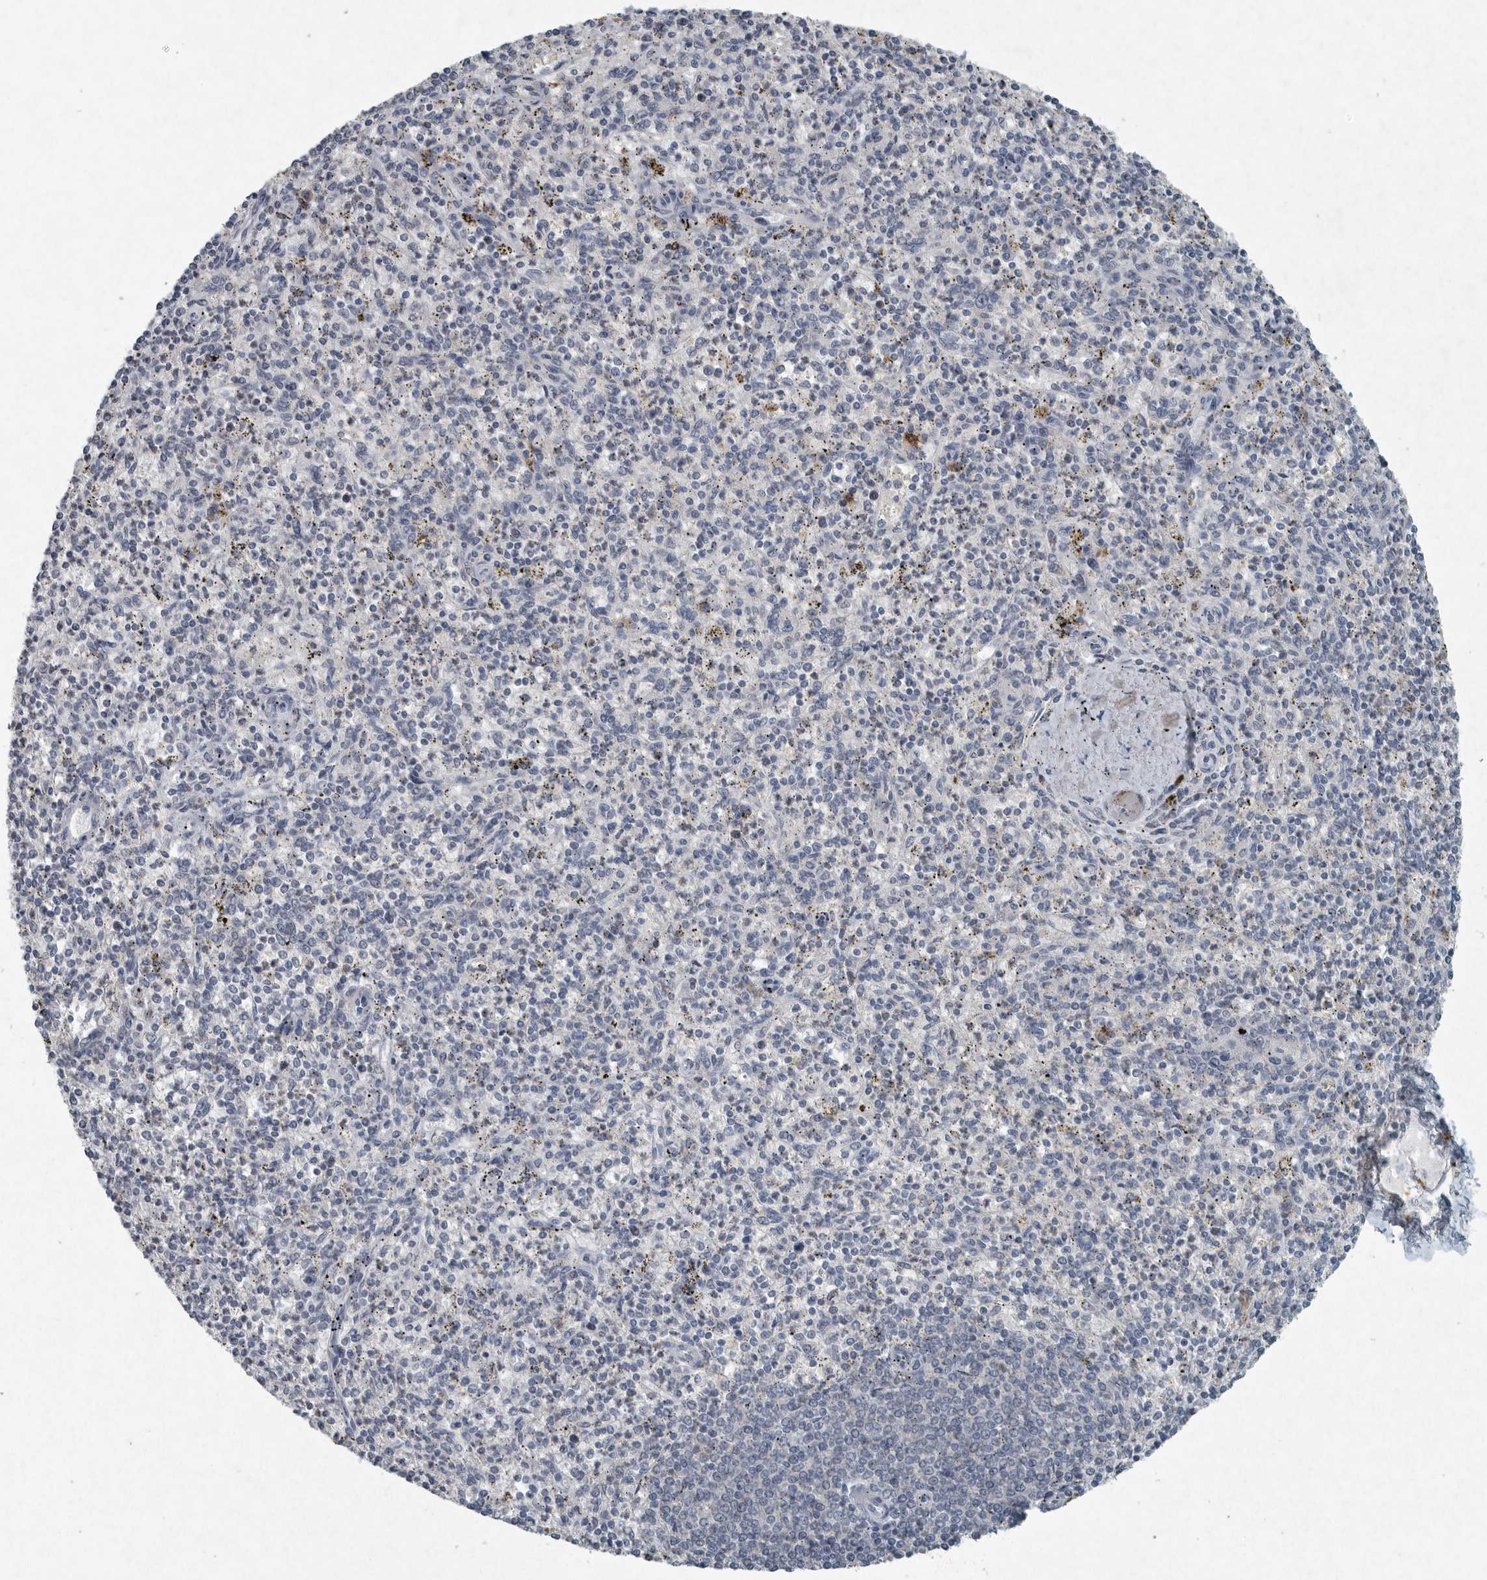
{"staining": {"intensity": "negative", "quantity": "none", "location": "none"}, "tissue": "spleen", "cell_type": "Cells in red pulp", "image_type": "normal", "snomed": [{"axis": "morphology", "description": "Normal tissue, NOS"}, {"axis": "topography", "description": "Spleen"}], "caption": "The photomicrograph shows no significant positivity in cells in red pulp of spleen. (Brightfield microscopy of DAB (3,3'-diaminobenzidine) immunohistochemistry (IHC) at high magnification).", "gene": "IL20", "patient": {"sex": "male", "age": 72}}